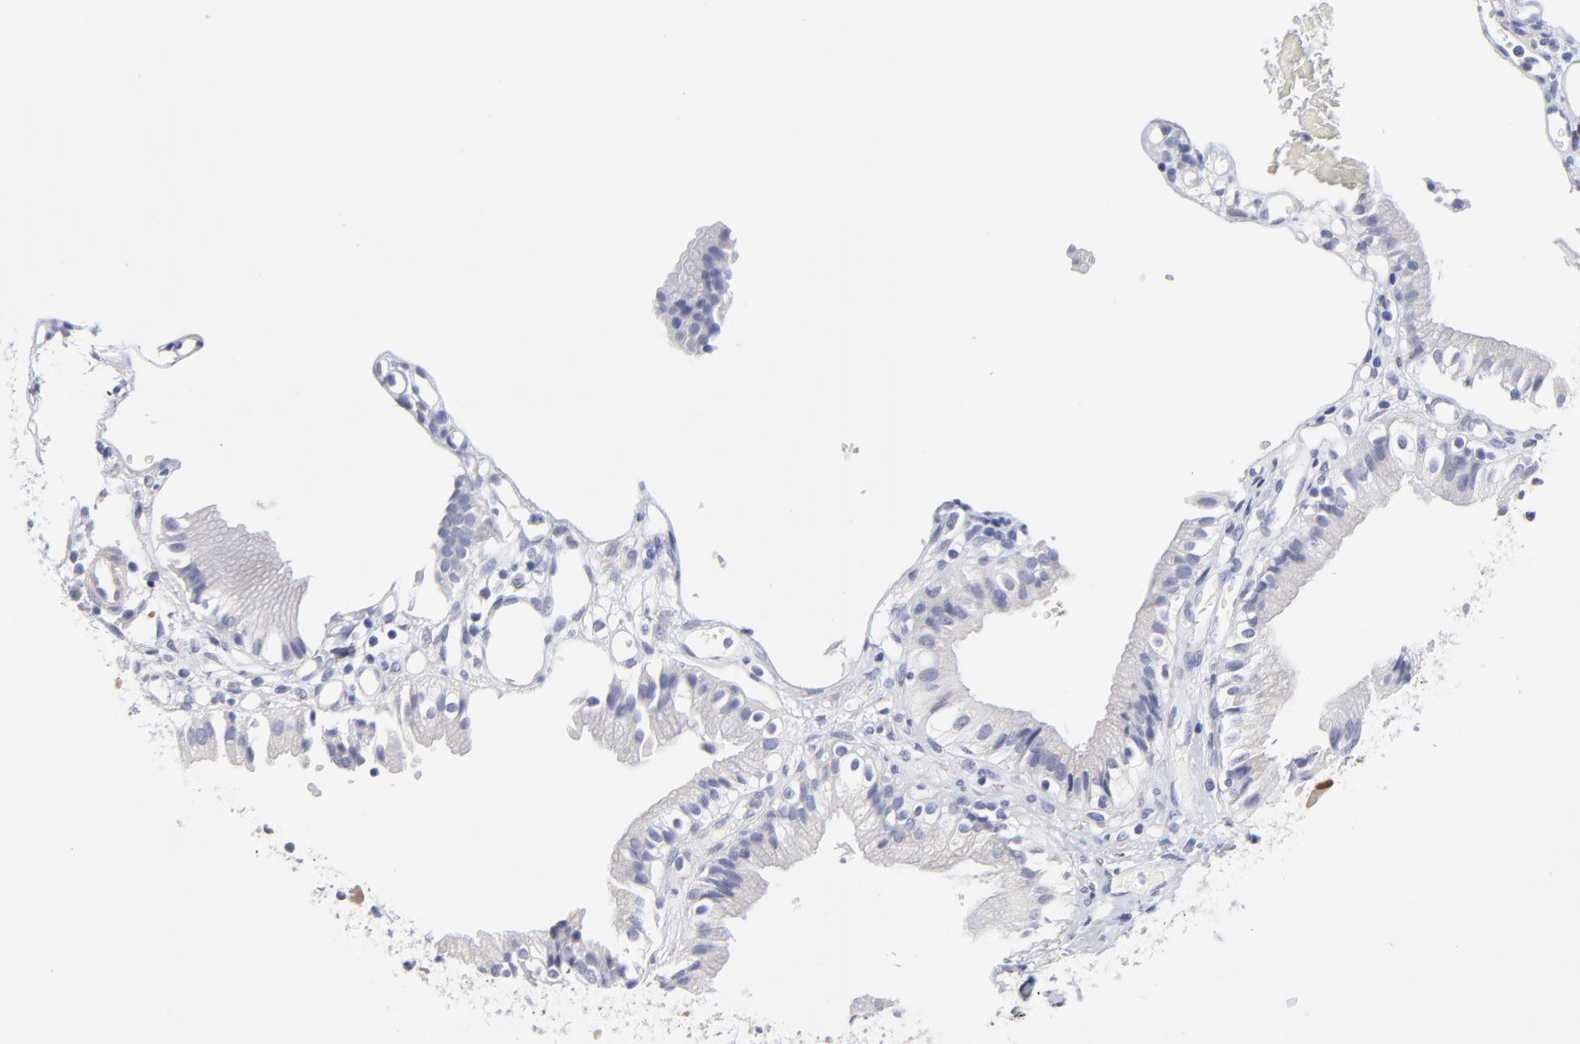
{"staining": {"intensity": "negative", "quantity": "none", "location": "none"}, "tissue": "gallbladder", "cell_type": "Glandular cells", "image_type": "normal", "snomed": [{"axis": "morphology", "description": "Normal tissue, NOS"}, {"axis": "topography", "description": "Gallbladder"}], "caption": "IHC micrograph of benign gallbladder: human gallbladder stained with DAB demonstrates no significant protein positivity in glandular cells.", "gene": "DUSP9", "patient": {"sex": "male", "age": 65}}